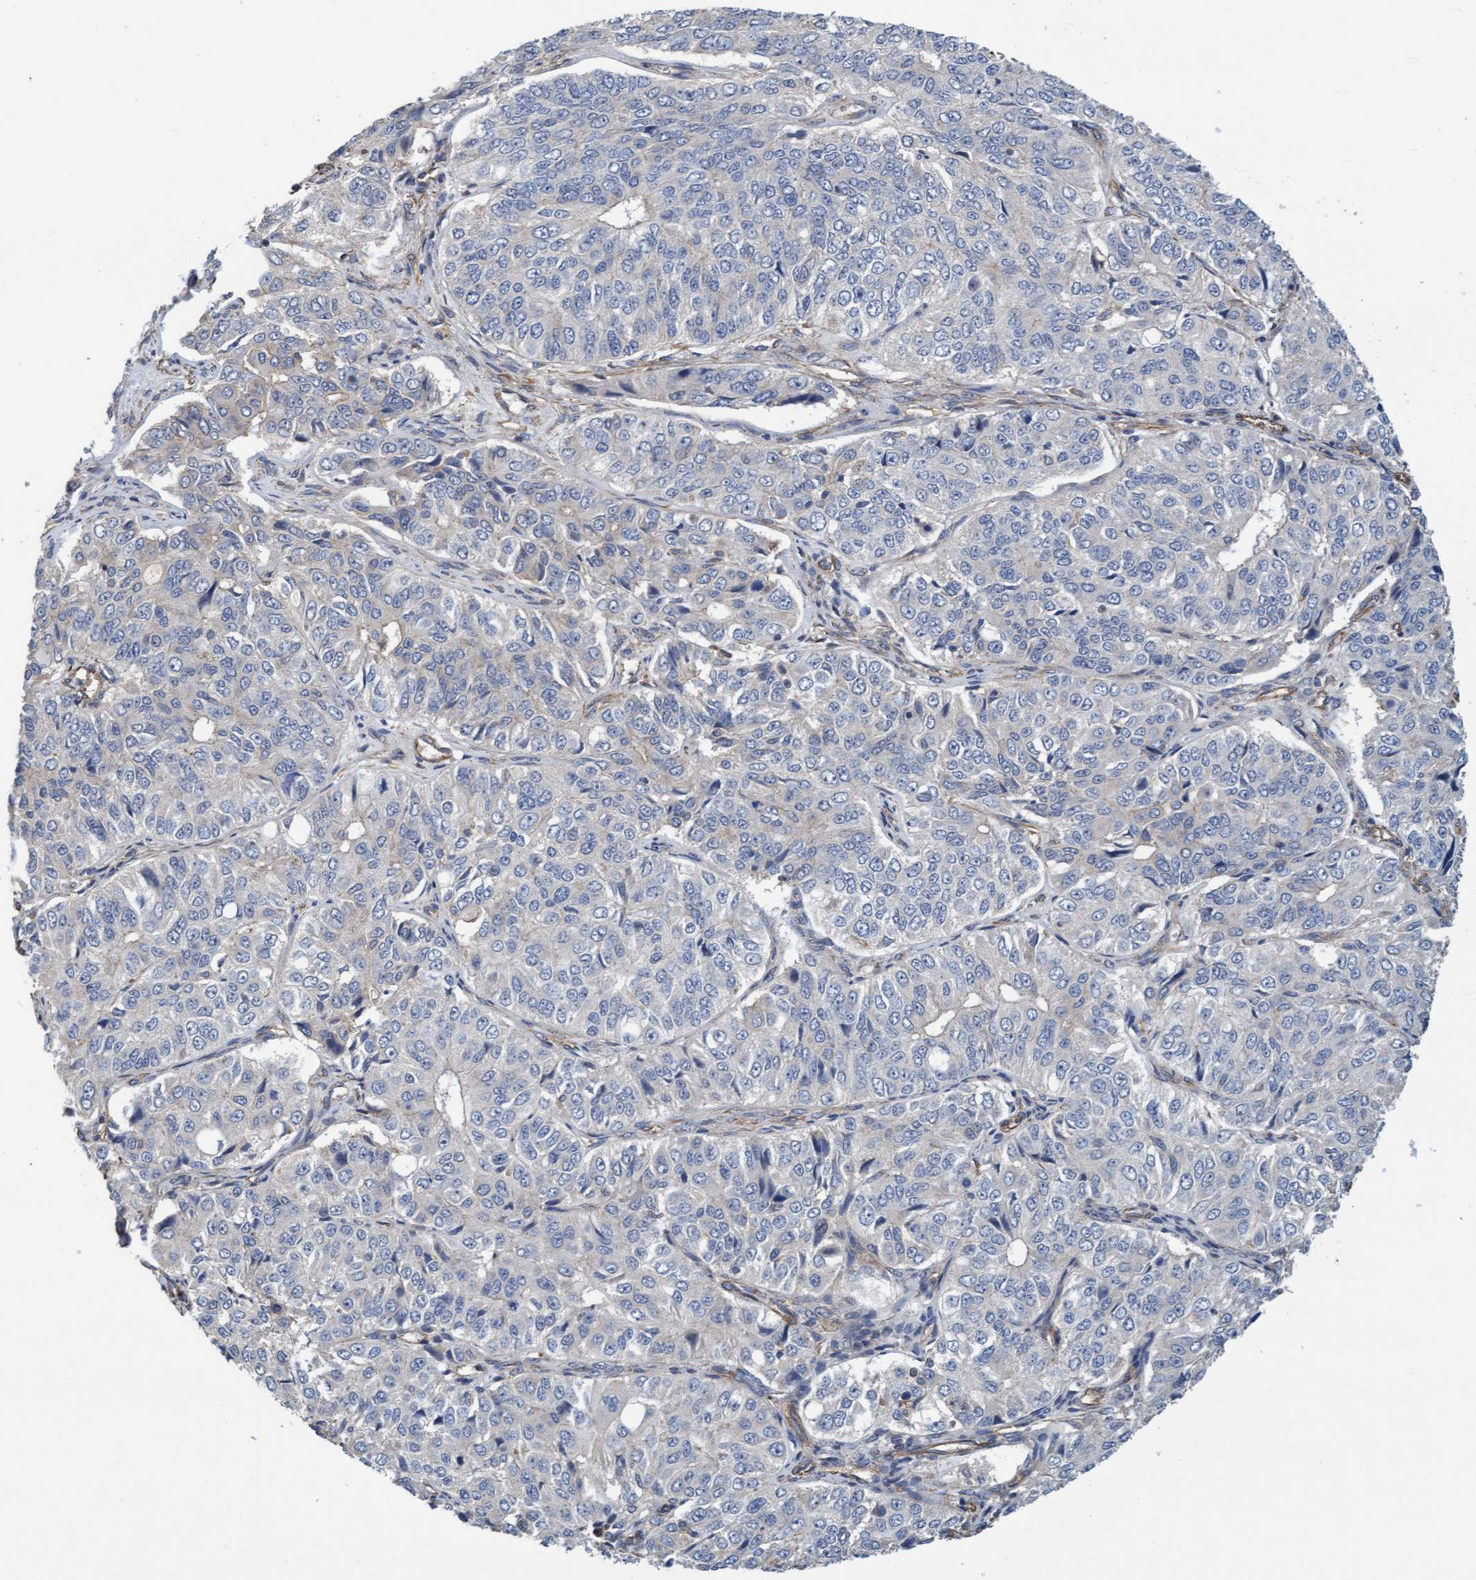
{"staining": {"intensity": "negative", "quantity": "none", "location": "none"}, "tissue": "ovarian cancer", "cell_type": "Tumor cells", "image_type": "cancer", "snomed": [{"axis": "morphology", "description": "Carcinoma, endometroid"}, {"axis": "topography", "description": "Ovary"}], "caption": "IHC image of human ovarian endometroid carcinoma stained for a protein (brown), which exhibits no expression in tumor cells. Nuclei are stained in blue.", "gene": "STXBP4", "patient": {"sex": "female", "age": 51}}